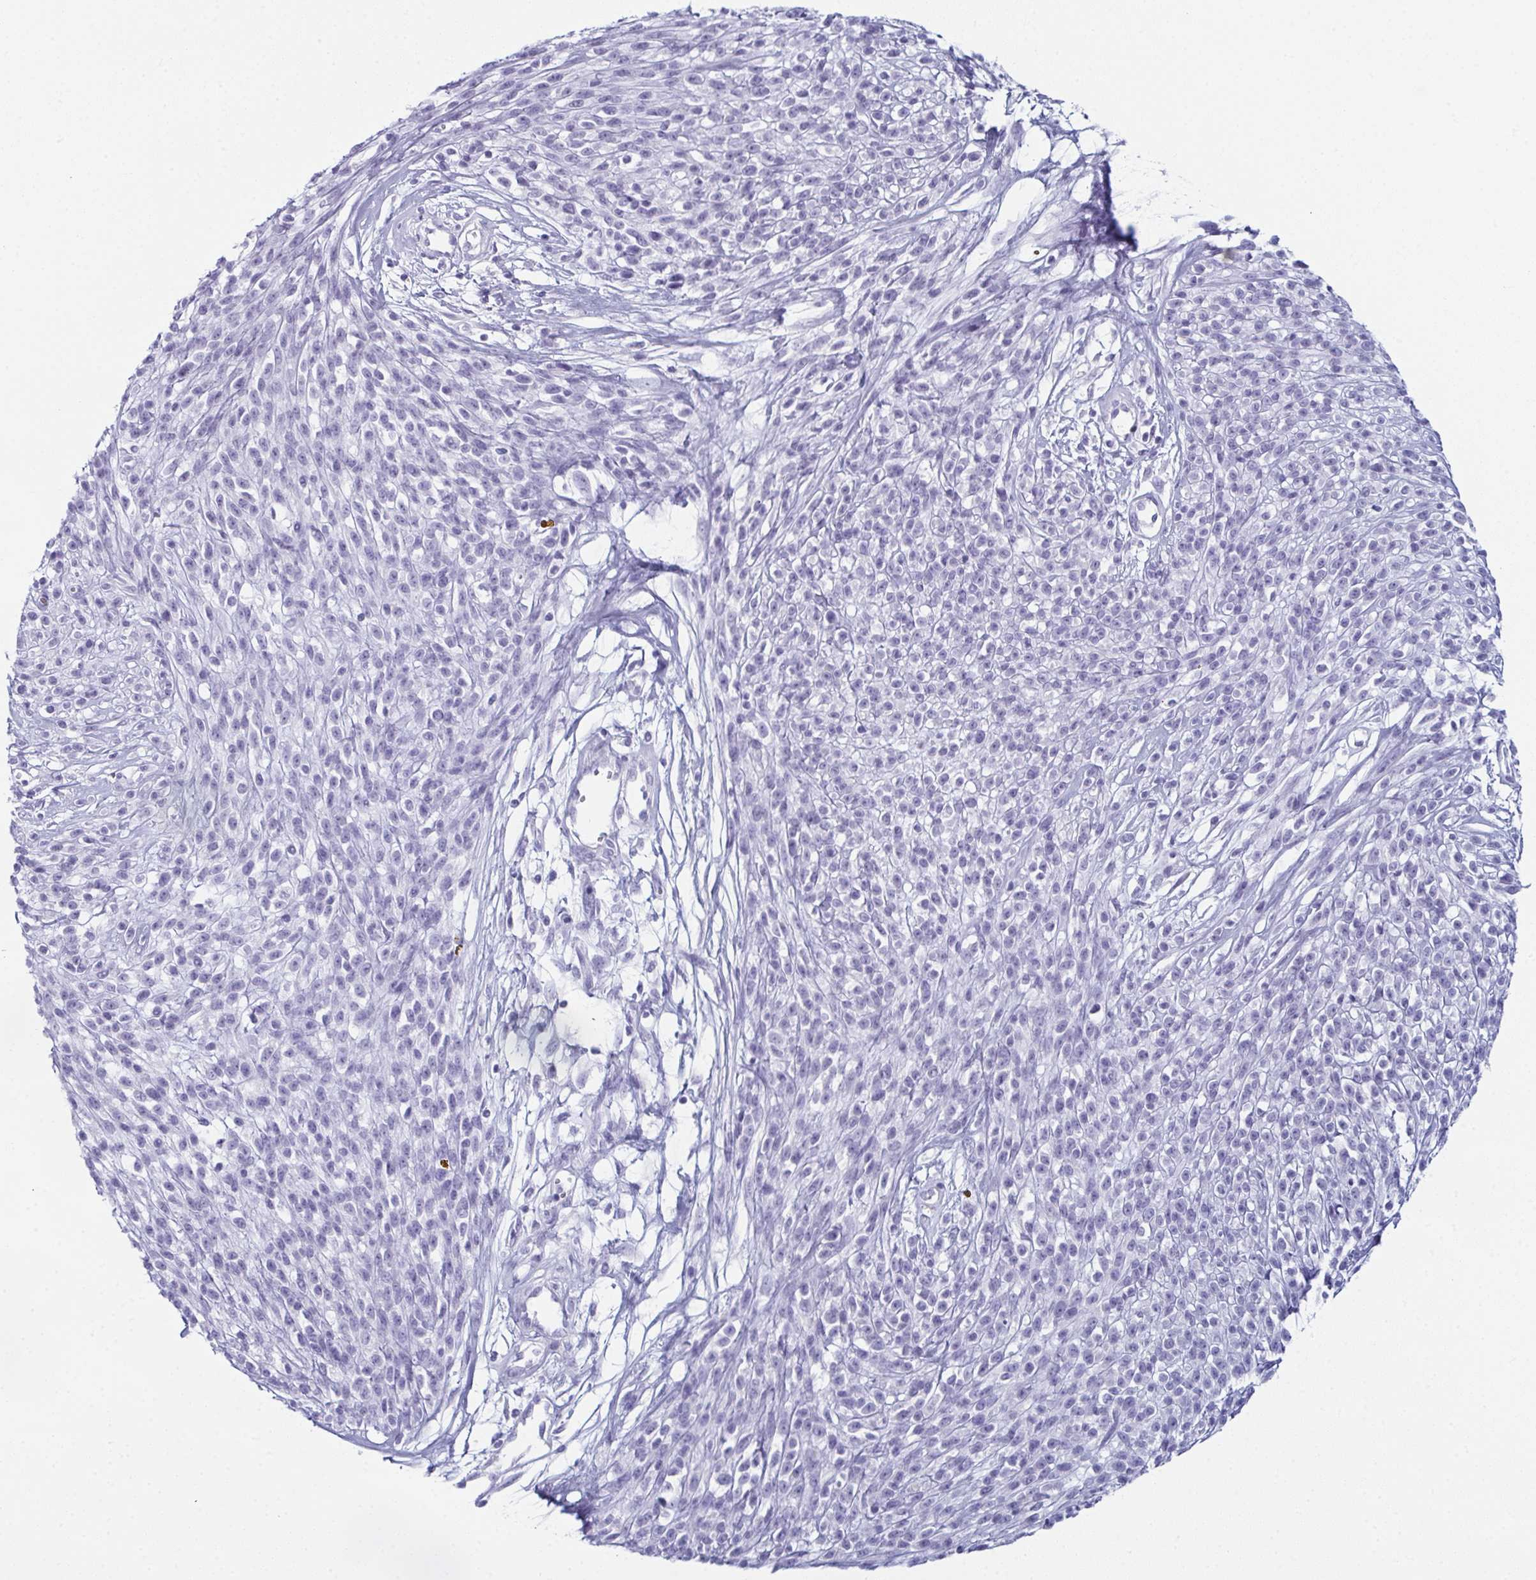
{"staining": {"intensity": "negative", "quantity": "none", "location": "none"}, "tissue": "melanoma", "cell_type": "Tumor cells", "image_type": "cancer", "snomed": [{"axis": "morphology", "description": "Malignant melanoma, NOS"}, {"axis": "topography", "description": "Skin"}, {"axis": "topography", "description": "Skin of trunk"}], "caption": "Protein analysis of malignant melanoma reveals no significant staining in tumor cells.", "gene": "ENKUR", "patient": {"sex": "male", "age": 74}}